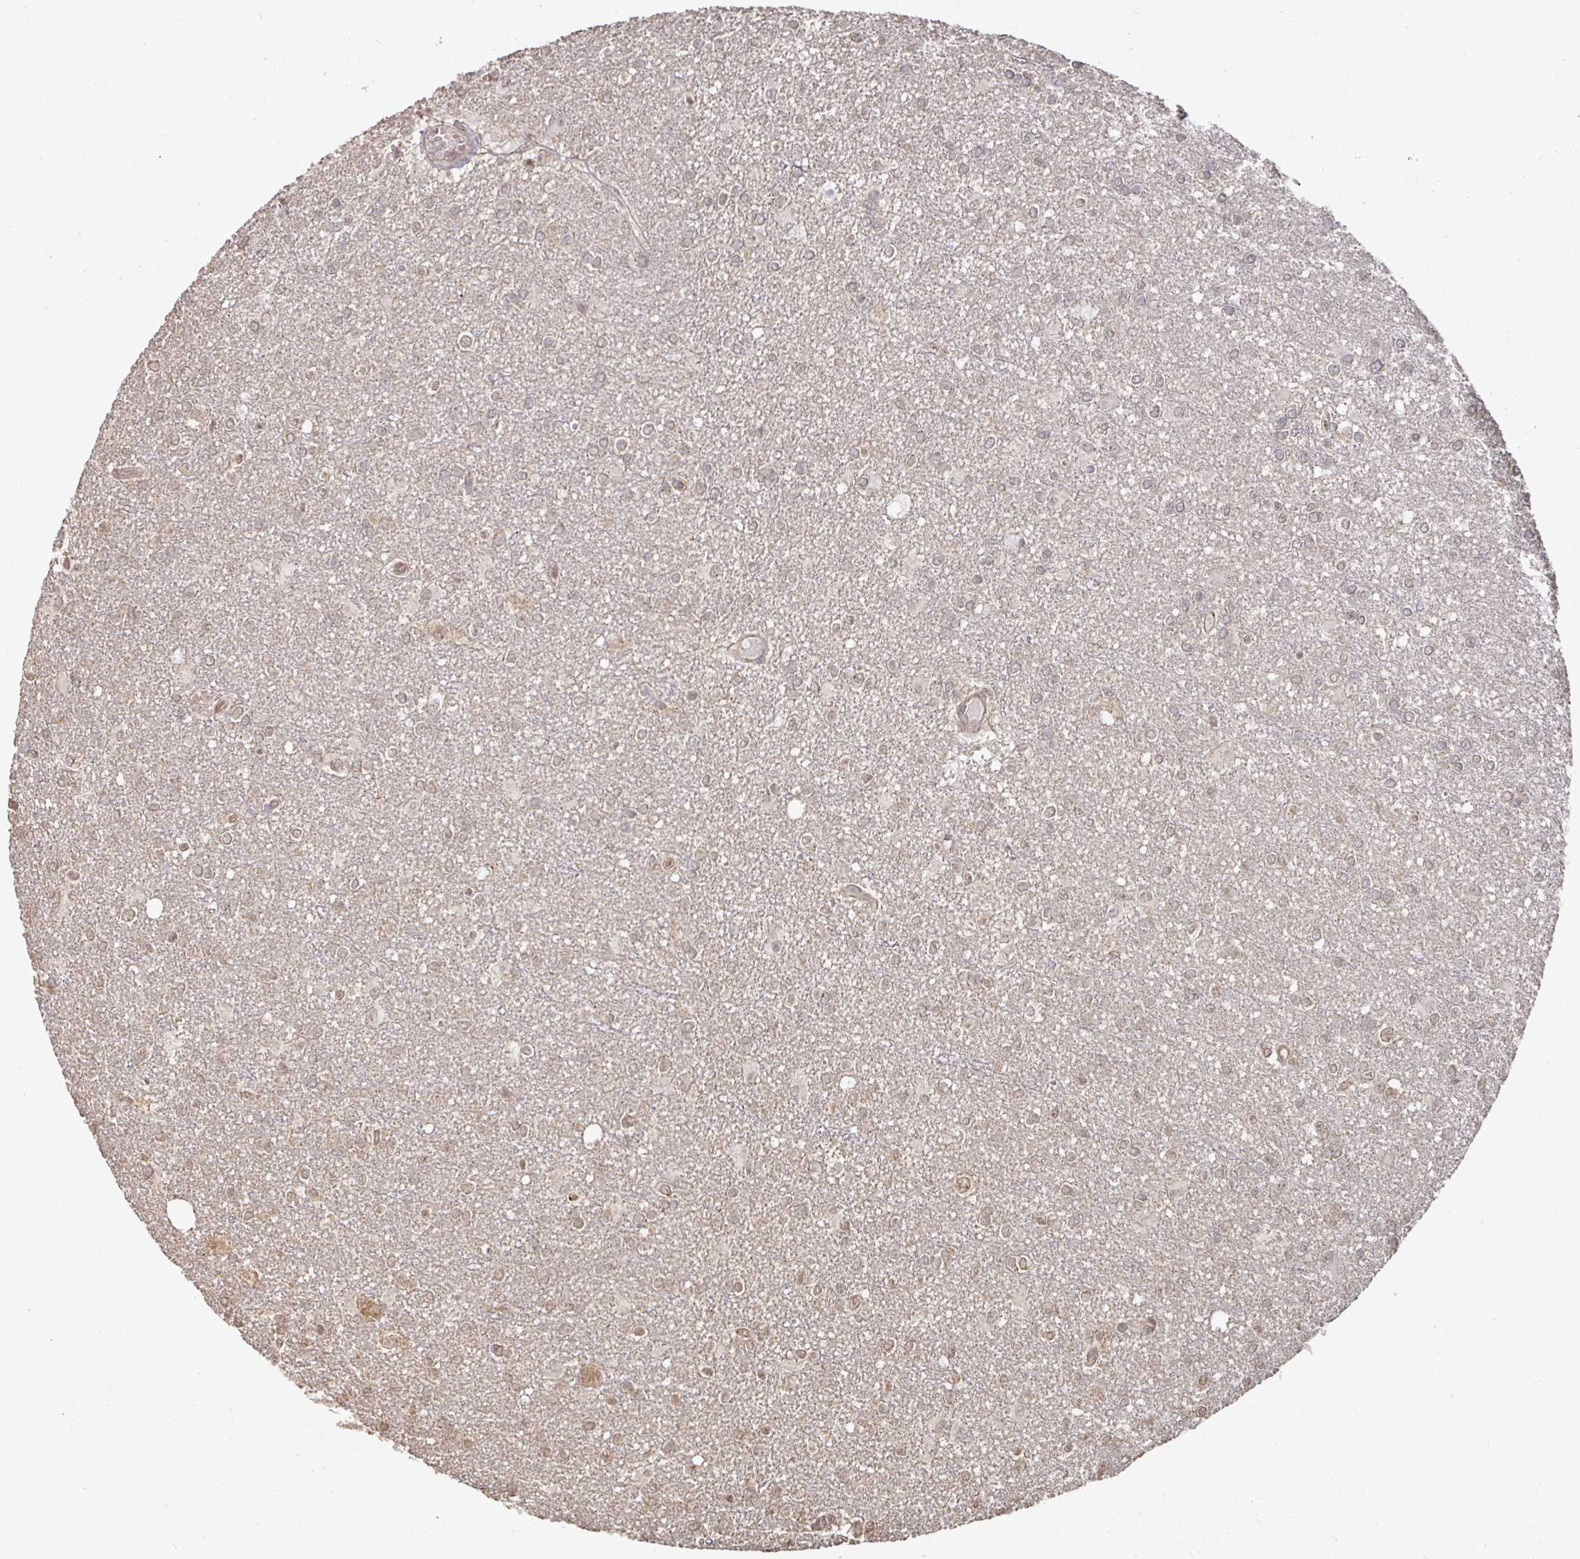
{"staining": {"intensity": "weak", "quantity": ">75%", "location": "cytoplasmic/membranous,nuclear"}, "tissue": "glioma", "cell_type": "Tumor cells", "image_type": "cancer", "snomed": [{"axis": "morphology", "description": "Glioma, malignant, High grade"}, {"axis": "topography", "description": "Brain"}], "caption": "Tumor cells demonstrate weak cytoplasmic/membranous and nuclear expression in about >75% of cells in malignant high-grade glioma. The protein of interest is shown in brown color, while the nuclei are stained blue.", "gene": "CA7", "patient": {"sex": "male", "age": 48}}